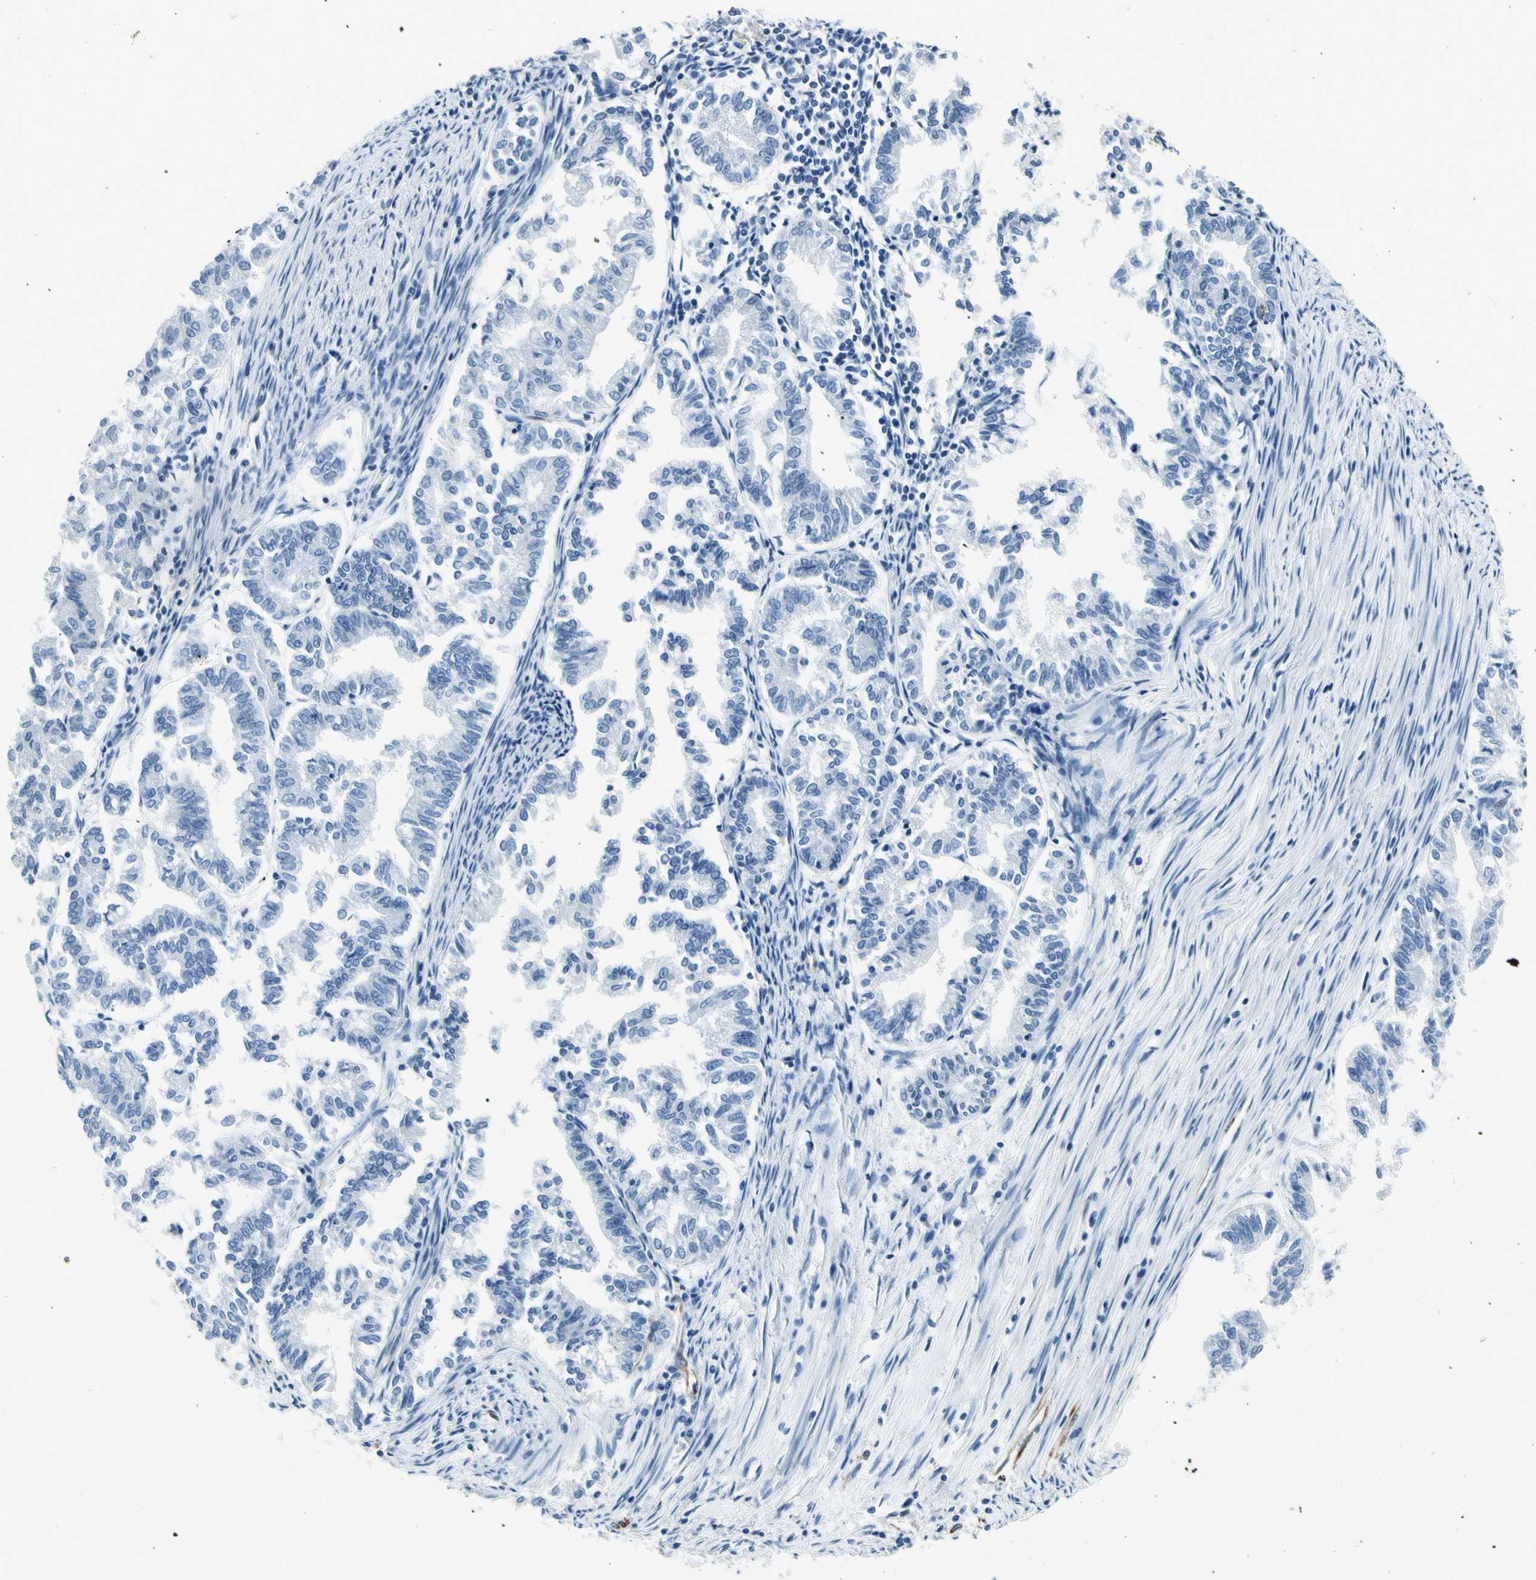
{"staining": {"intensity": "negative", "quantity": "none", "location": "none"}, "tissue": "endometrial cancer", "cell_type": "Tumor cells", "image_type": "cancer", "snomed": [{"axis": "morphology", "description": "Necrosis, NOS"}, {"axis": "morphology", "description": "Adenocarcinoma, NOS"}, {"axis": "topography", "description": "Endometrium"}], "caption": "Micrograph shows no protein expression in tumor cells of adenocarcinoma (endometrial) tissue.", "gene": "PTH2R", "patient": {"sex": "female", "age": 79}}